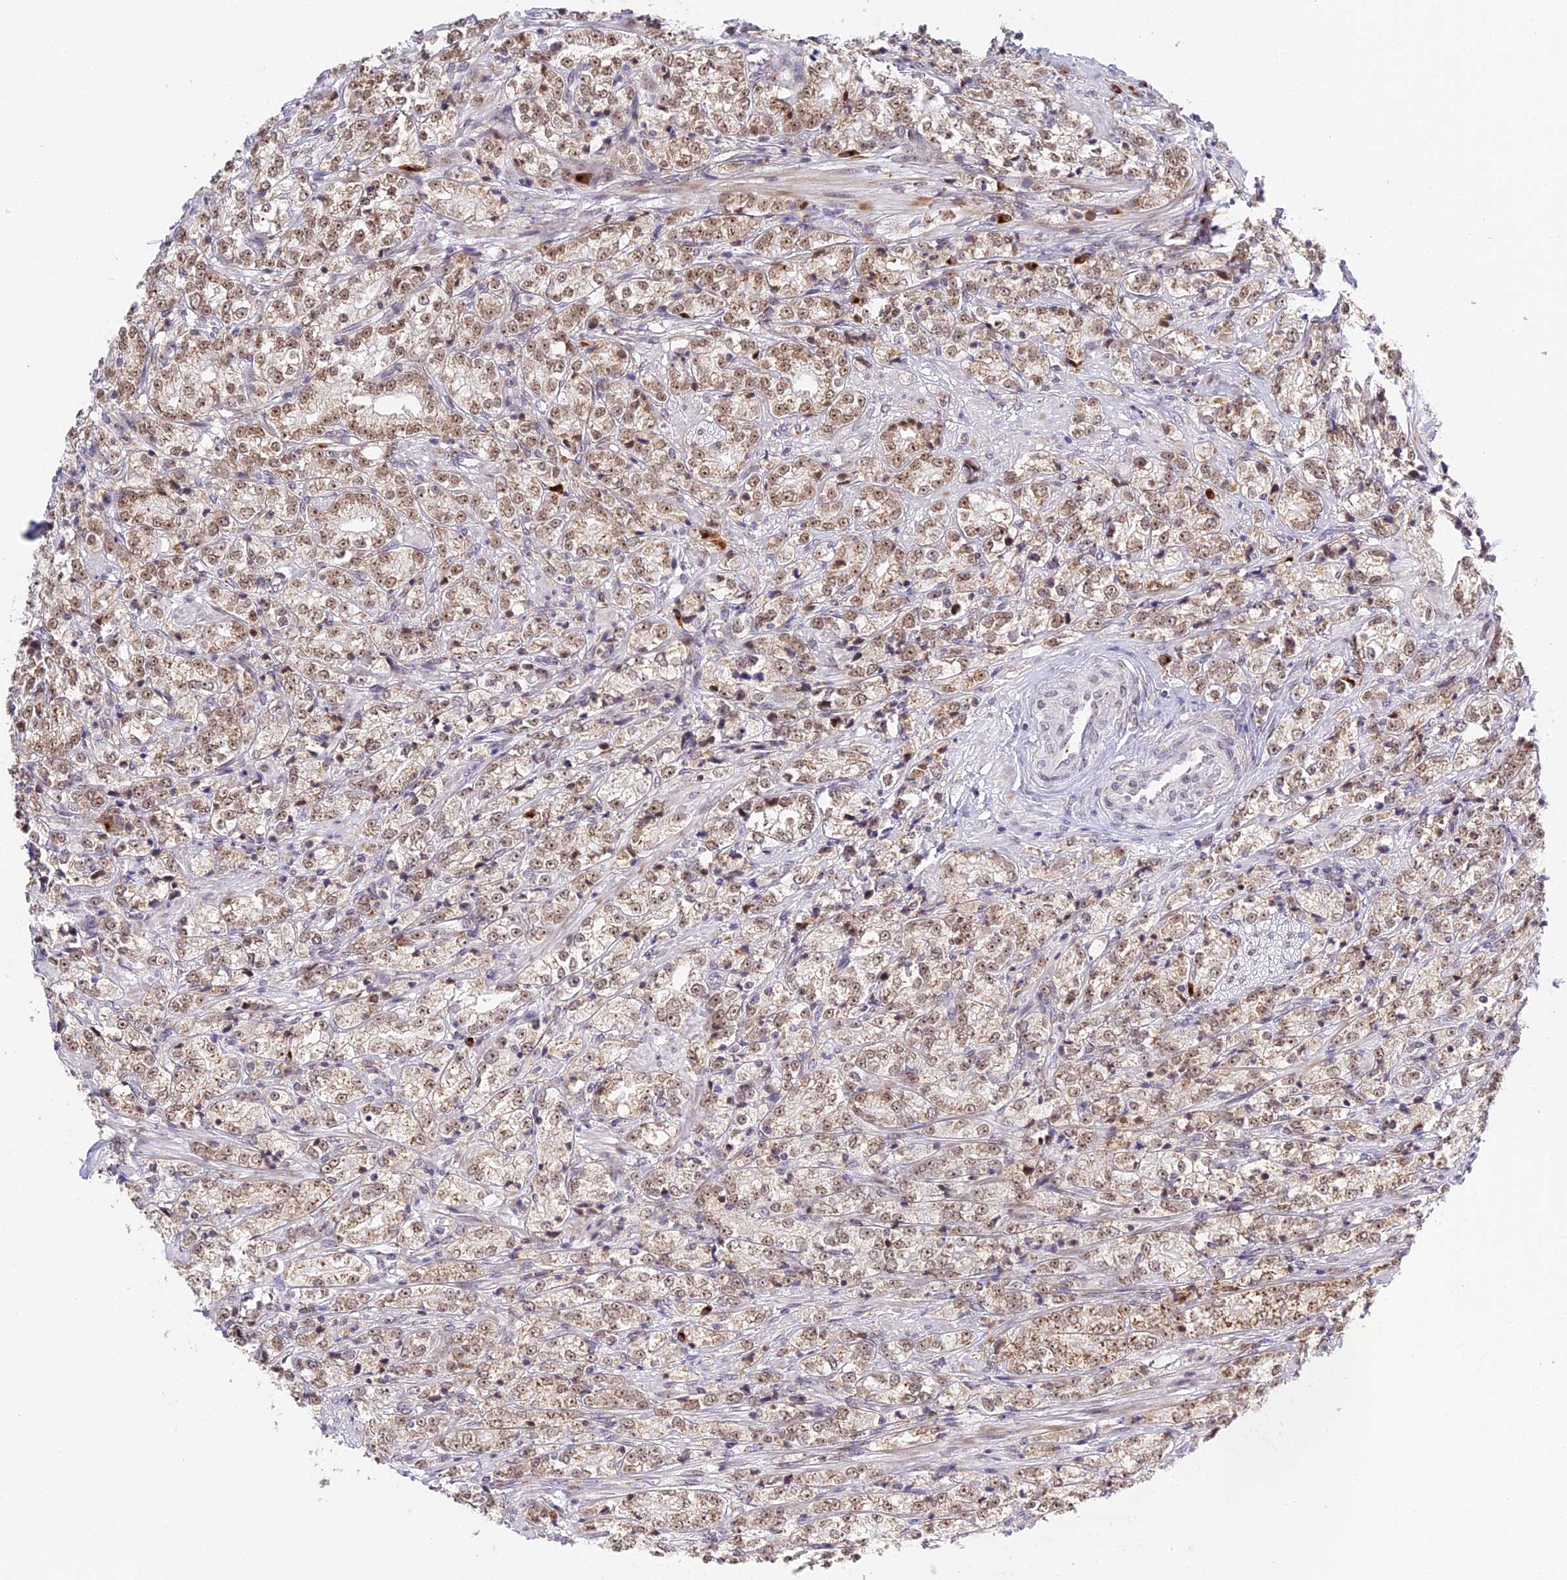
{"staining": {"intensity": "moderate", "quantity": "25%-75%", "location": "nuclear"}, "tissue": "prostate cancer", "cell_type": "Tumor cells", "image_type": "cancer", "snomed": [{"axis": "morphology", "description": "Adenocarcinoma, High grade"}, {"axis": "topography", "description": "Prostate"}], "caption": "Prostate adenocarcinoma (high-grade) stained for a protein (brown) displays moderate nuclear positive positivity in about 25%-75% of tumor cells.", "gene": "HEATR5B", "patient": {"sex": "male", "age": 69}}